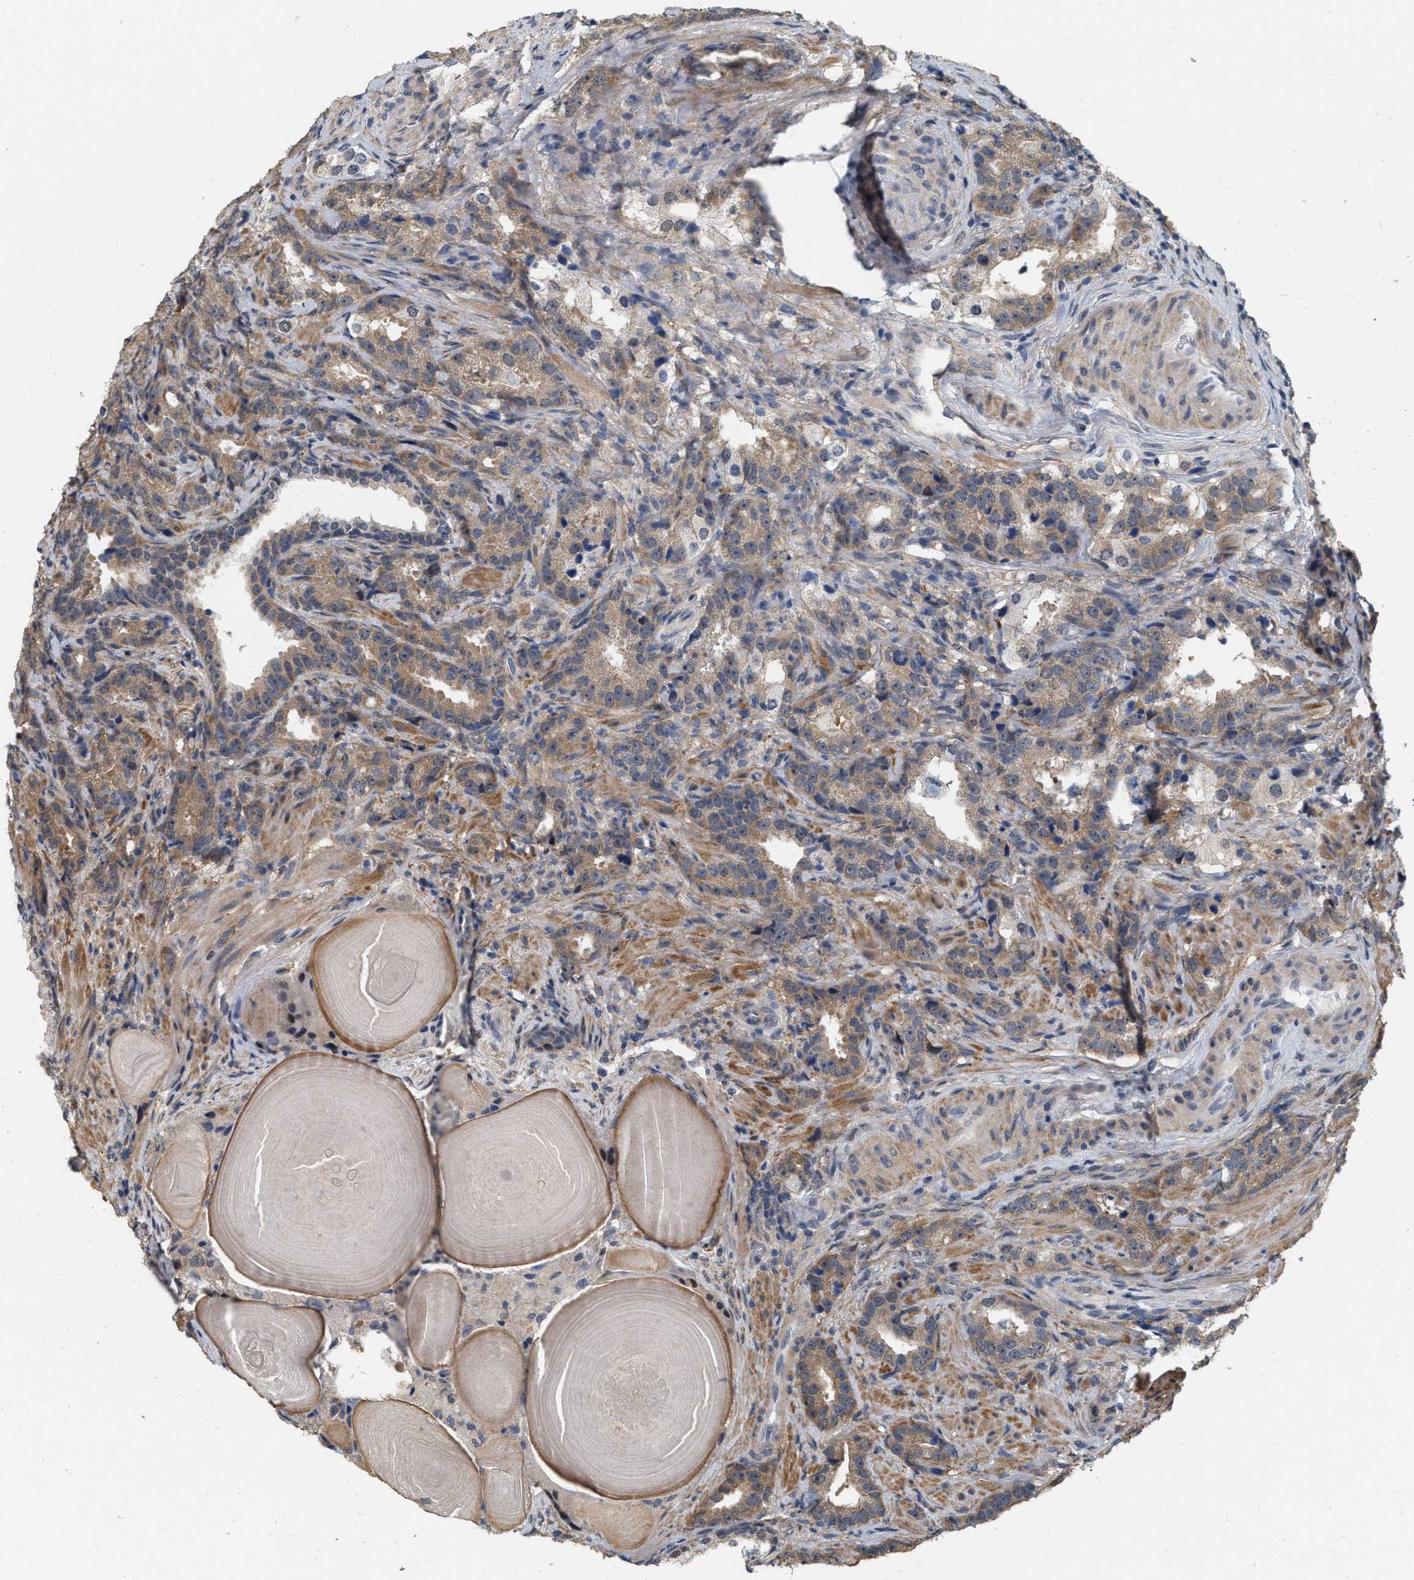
{"staining": {"intensity": "moderate", "quantity": ">75%", "location": "cytoplasmic/membranous"}, "tissue": "prostate cancer", "cell_type": "Tumor cells", "image_type": "cancer", "snomed": [{"axis": "morphology", "description": "Adenocarcinoma, High grade"}, {"axis": "topography", "description": "Prostate"}], "caption": "The micrograph demonstrates a brown stain indicating the presence of a protein in the cytoplasmic/membranous of tumor cells in prostate cancer (adenocarcinoma (high-grade)).", "gene": "RUVBL1", "patient": {"sex": "male", "age": 63}}